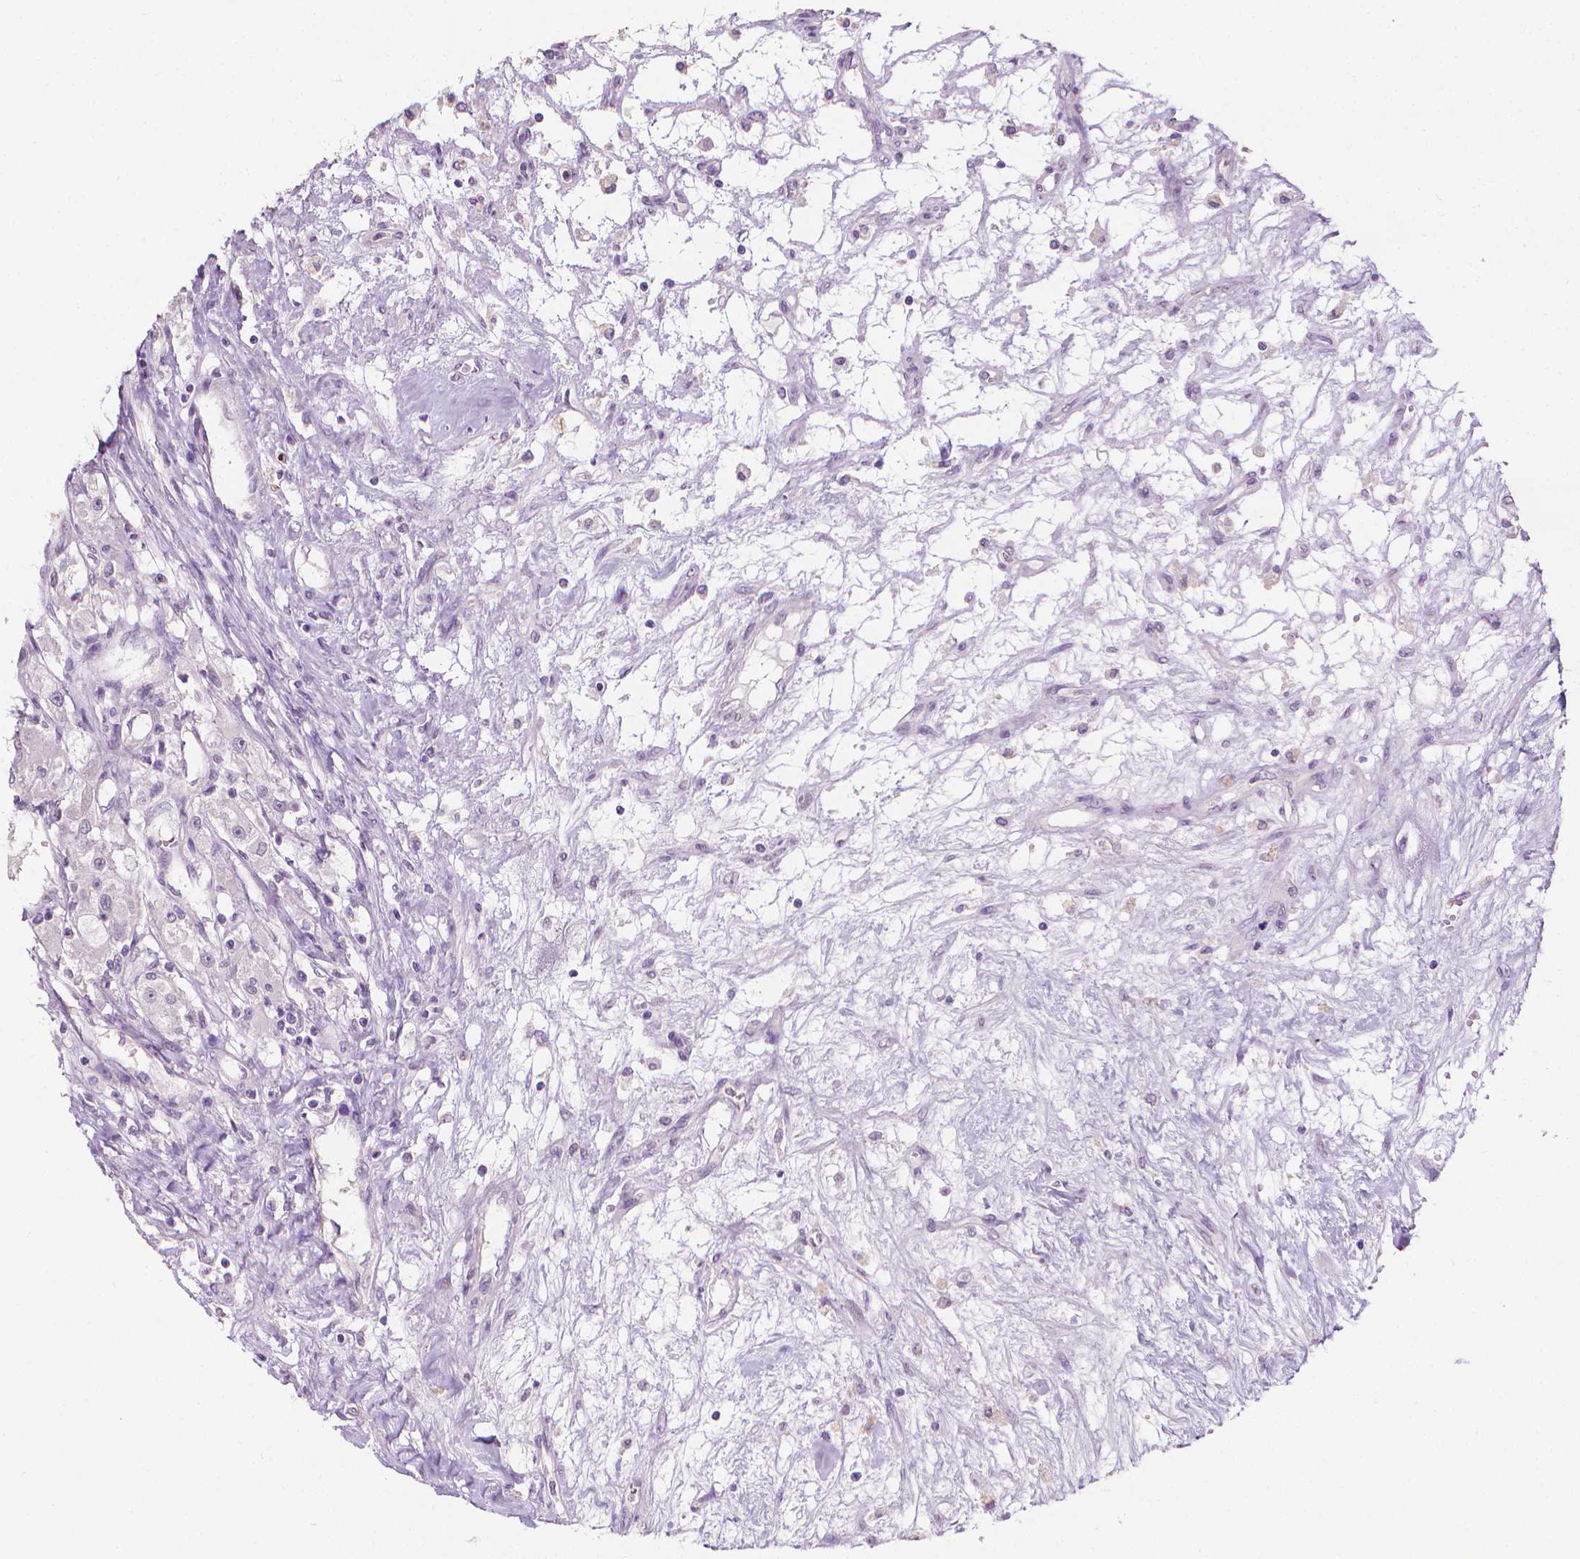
{"staining": {"intensity": "negative", "quantity": "none", "location": "none"}, "tissue": "renal cancer", "cell_type": "Tumor cells", "image_type": "cancer", "snomed": [{"axis": "morphology", "description": "Adenocarcinoma, NOS"}, {"axis": "topography", "description": "Kidney"}], "caption": "Photomicrograph shows no significant protein staining in tumor cells of adenocarcinoma (renal).", "gene": "FASN", "patient": {"sex": "female", "age": 63}}